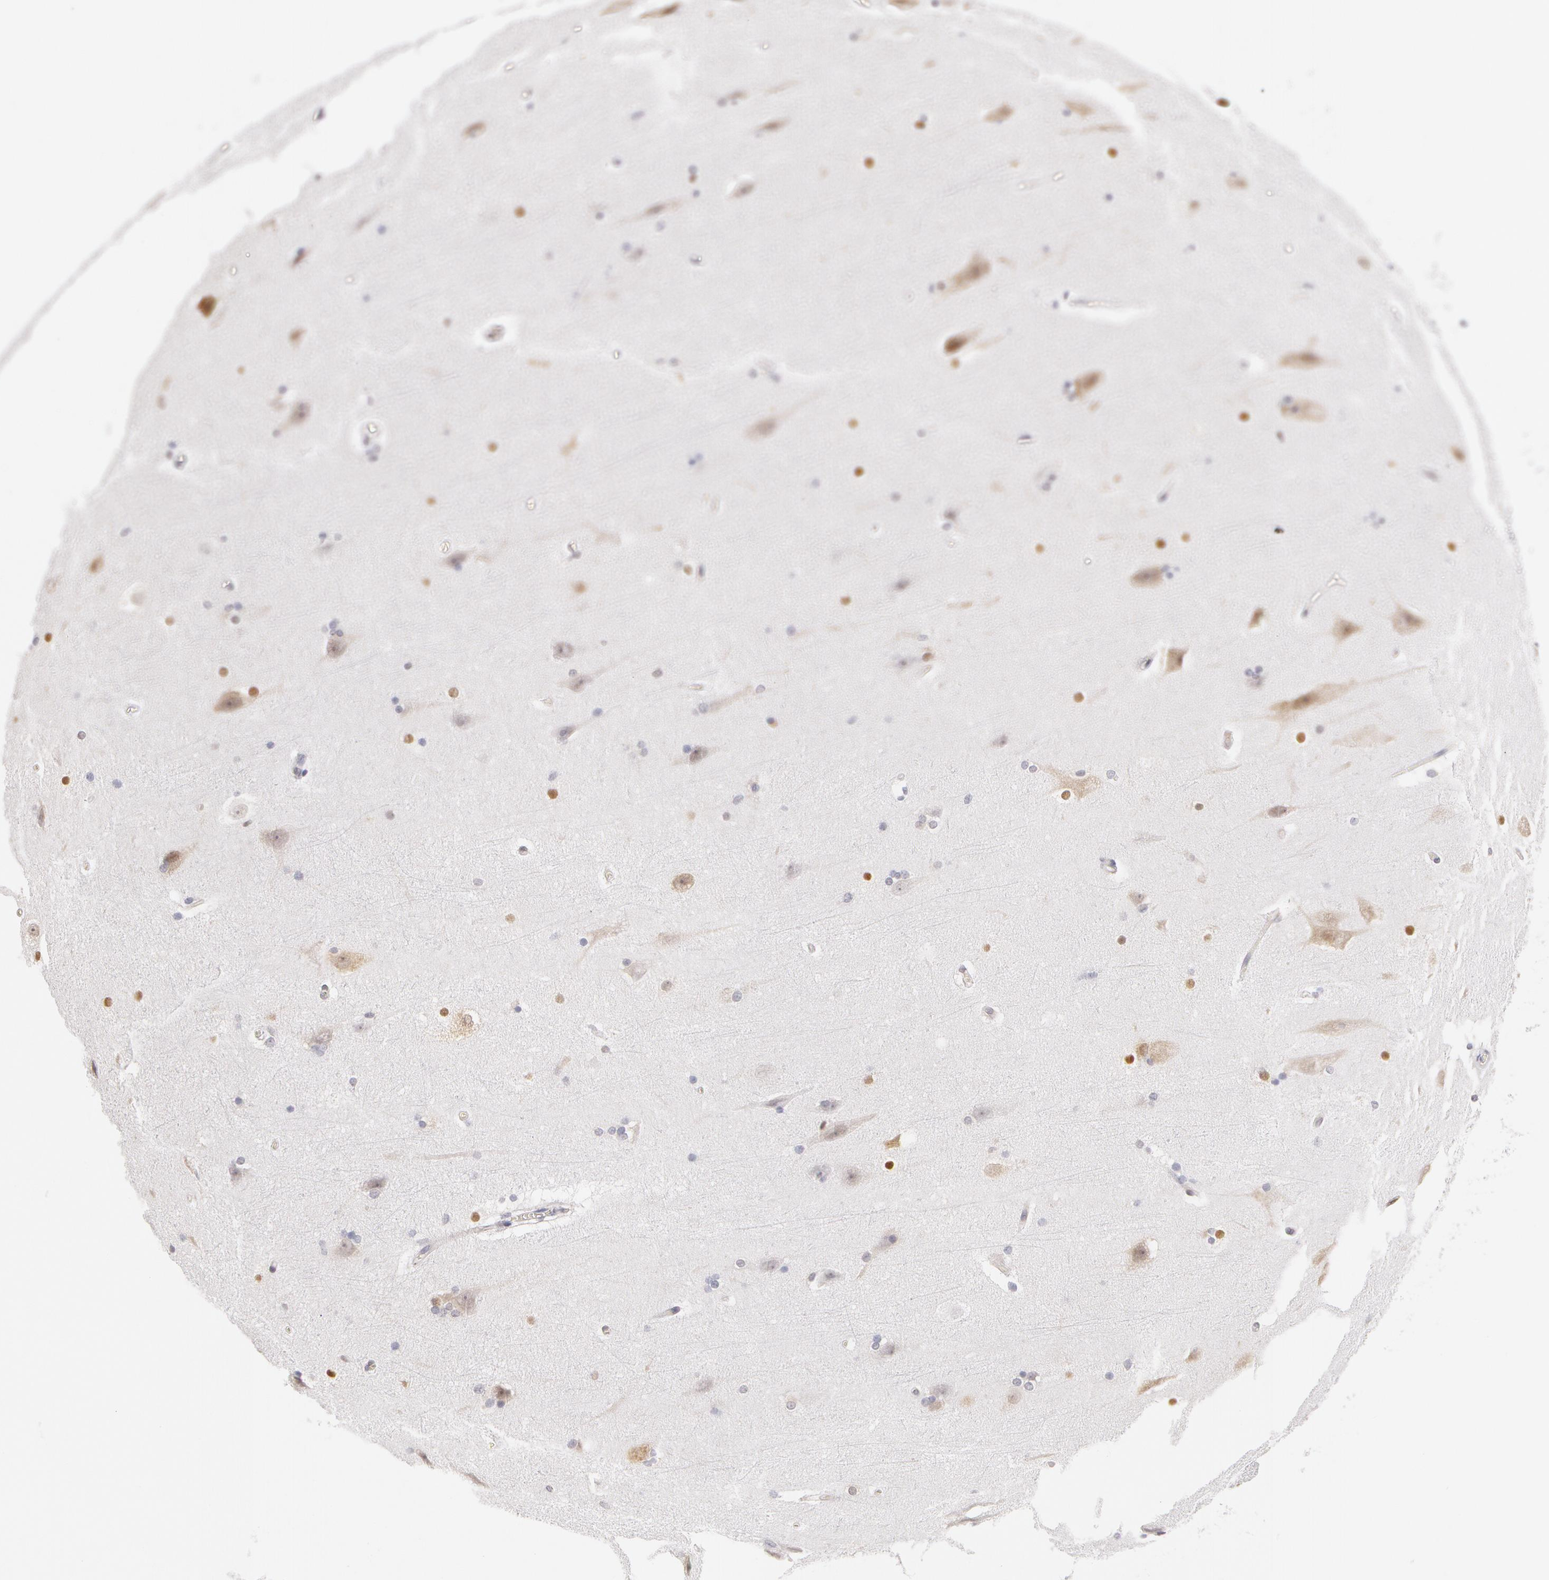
{"staining": {"intensity": "weak", "quantity": ">75%", "location": "cytoplasmic/membranous"}, "tissue": "cerebral cortex", "cell_type": "Endothelial cells", "image_type": "normal", "snomed": [{"axis": "morphology", "description": "Normal tissue, NOS"}, {"axis": "topography", "description": "Cerebral cortex"}, {"axis": "topography", "description": "Hippocampus"}], "caption": "Immunohistochemistry (IHC) of unremarkable human cerebral cortex demonstrates low levels of weak cytoplasmic/membranous expression in about >75% of endothelial cells.", "gene": "DDX3X", "patient": {"sex": "female", "age": 19}}